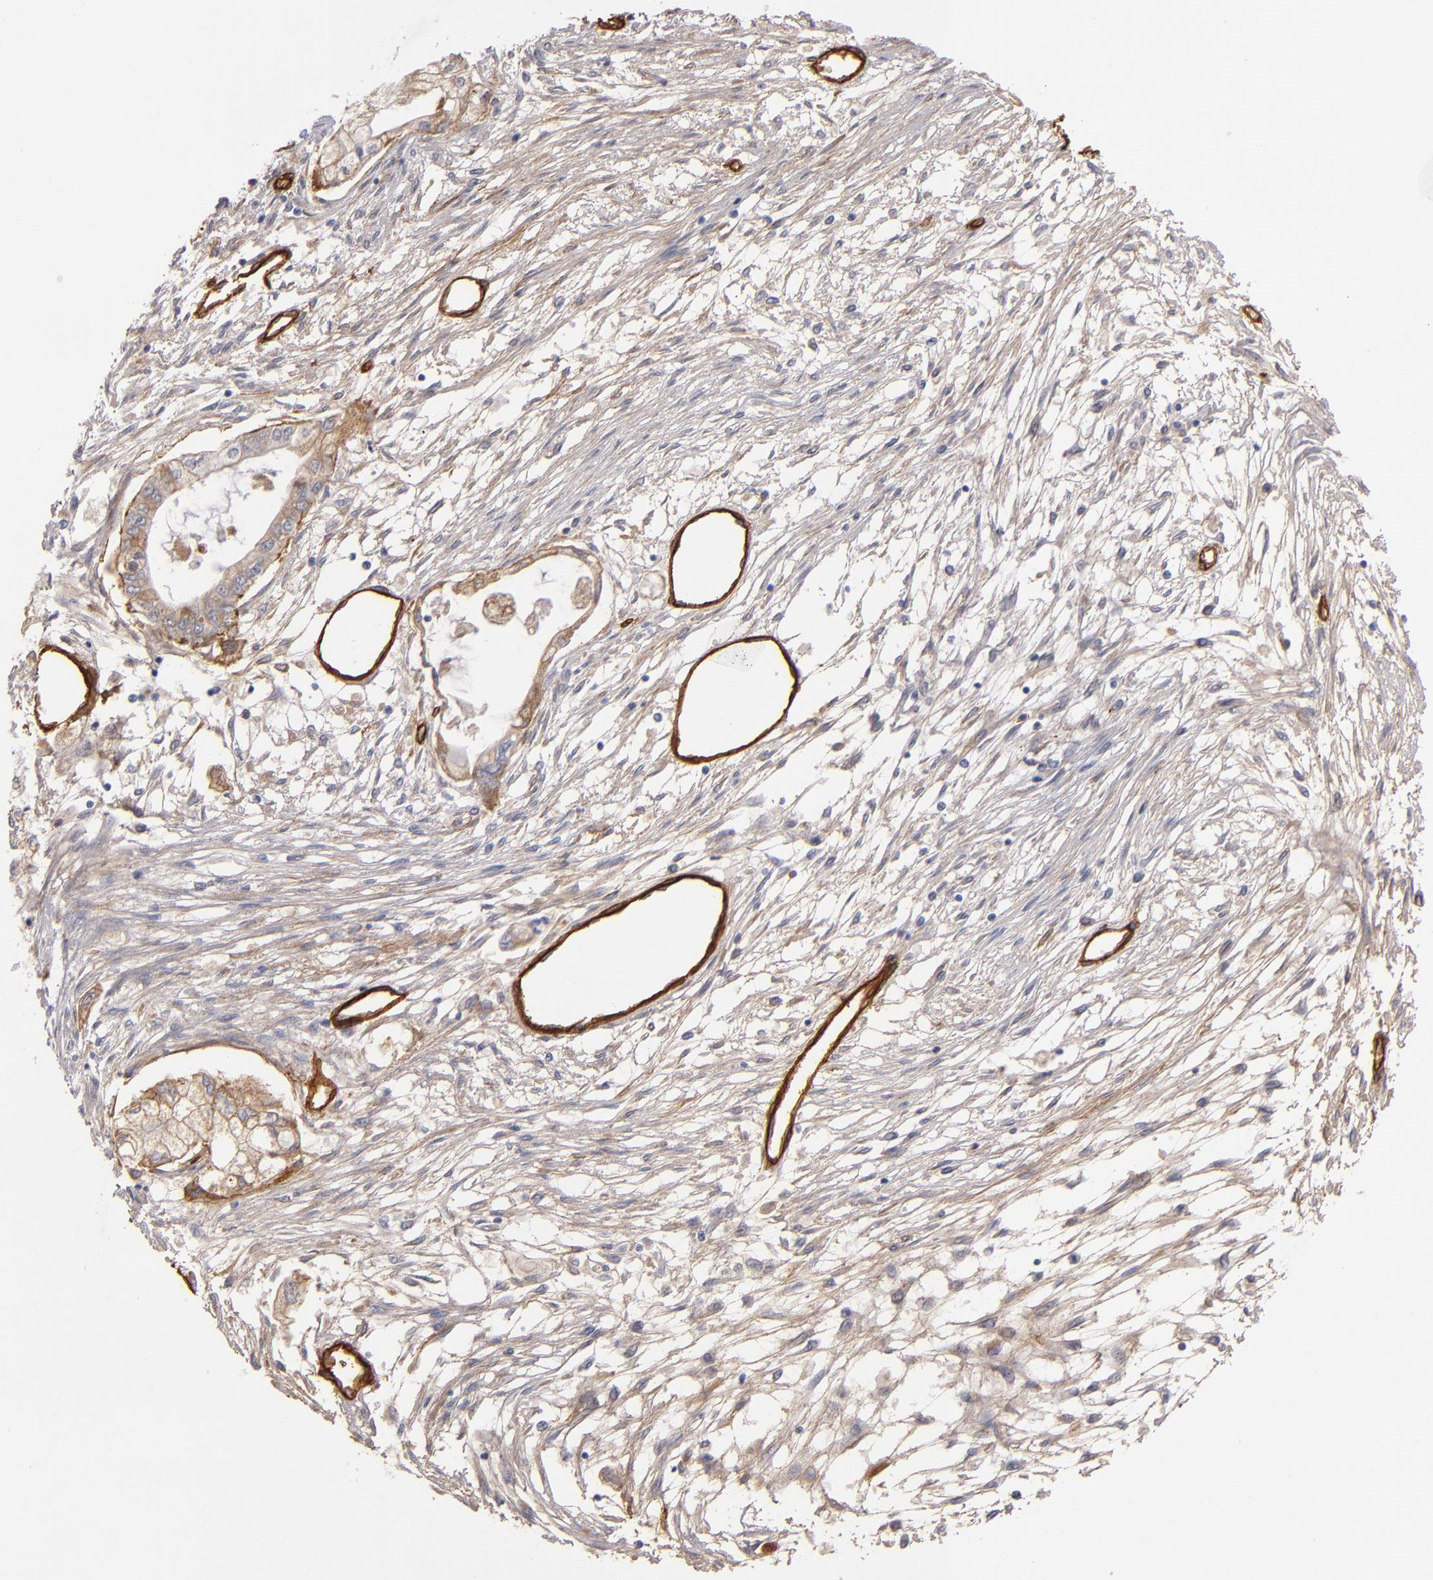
{"staining": {"intensity": "weak", "quantity": "25%-75%", "location": "cytoplasmic/membranous"}, "tissue": "pancreatic cancer", "cell_type": "Tumor cells", "image_type": "cancer", "snomed": [{"axis": "morphology", "description": "Adenocarcinoma, NOS"}, {"axis": "topography", "description": "Pancreas"}], "caption": "The histopathology image exhibits staining of adenocarcinoma (pancreatic), revealing weak cytoplasmic/membranous protein staining (brown color) within tumor cells. Using DAB (brown) and hematoxylin (blue) stains, captured at high magnification using brightfield microscopy.", "gene": "LAMC1", "patient": {"sex": "male", "age": 79}}